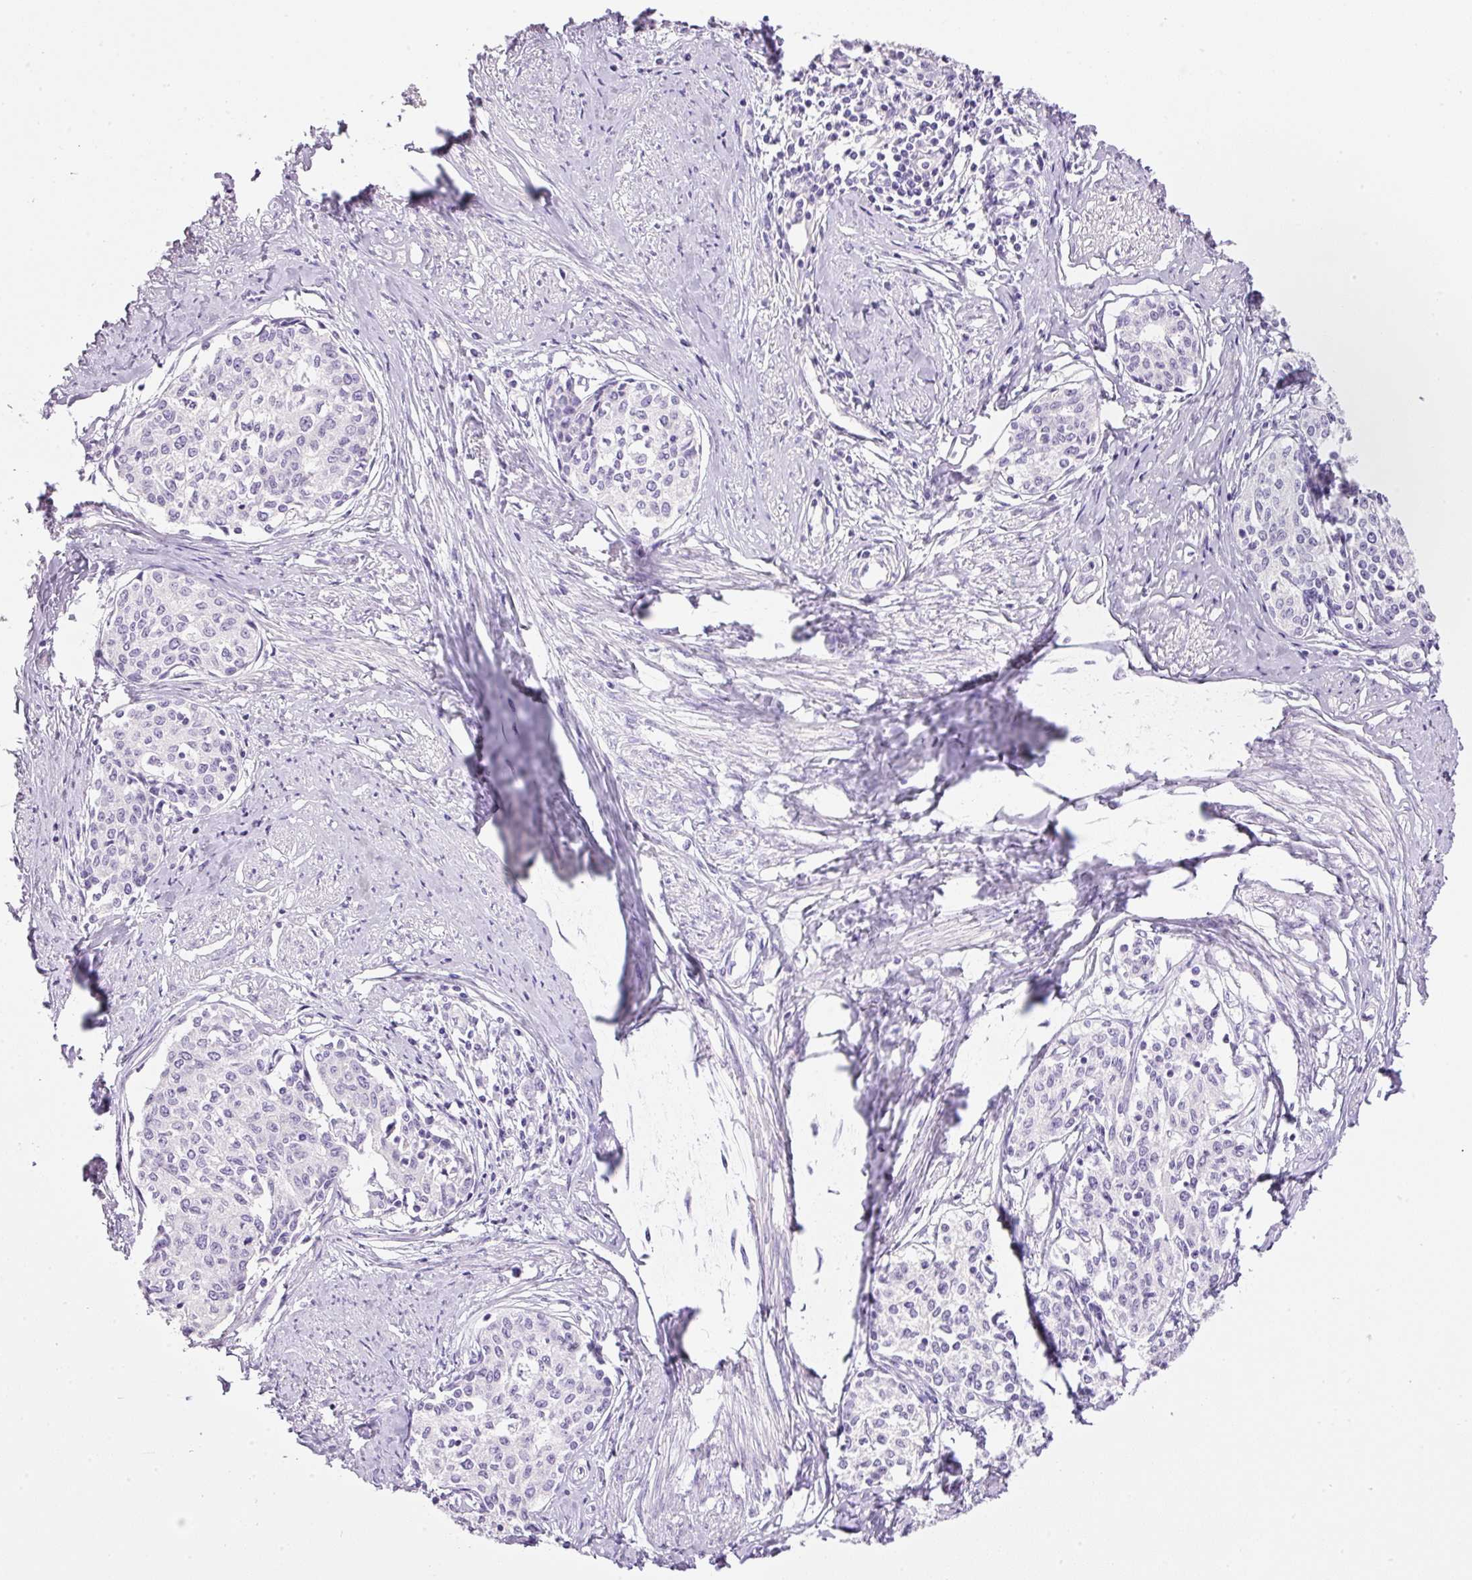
{"staining": {"intensity": "negative", "quantity": "none", "location": "none"}, "tissue": "cervical cancer", "cell_type": "Tumor cells", "image_type": "cancer", "snomed": [{"axis": "morphology", "description": "Squamous cell carcinoma, NOS"}, {"axis": "morphology", "description": "Adenocarcinoma, NOS"}, {"axis": "topography", "description": "Cervix"}], "caption": "Immunohistochemistry photomicrograph of cervical cancer (squamous cell carcinoma) stained for a protein (brown), which demonstrates no positivity in tumor cells.", "gene": "BSND", "patient": {"sex": "female", "age": 52}}